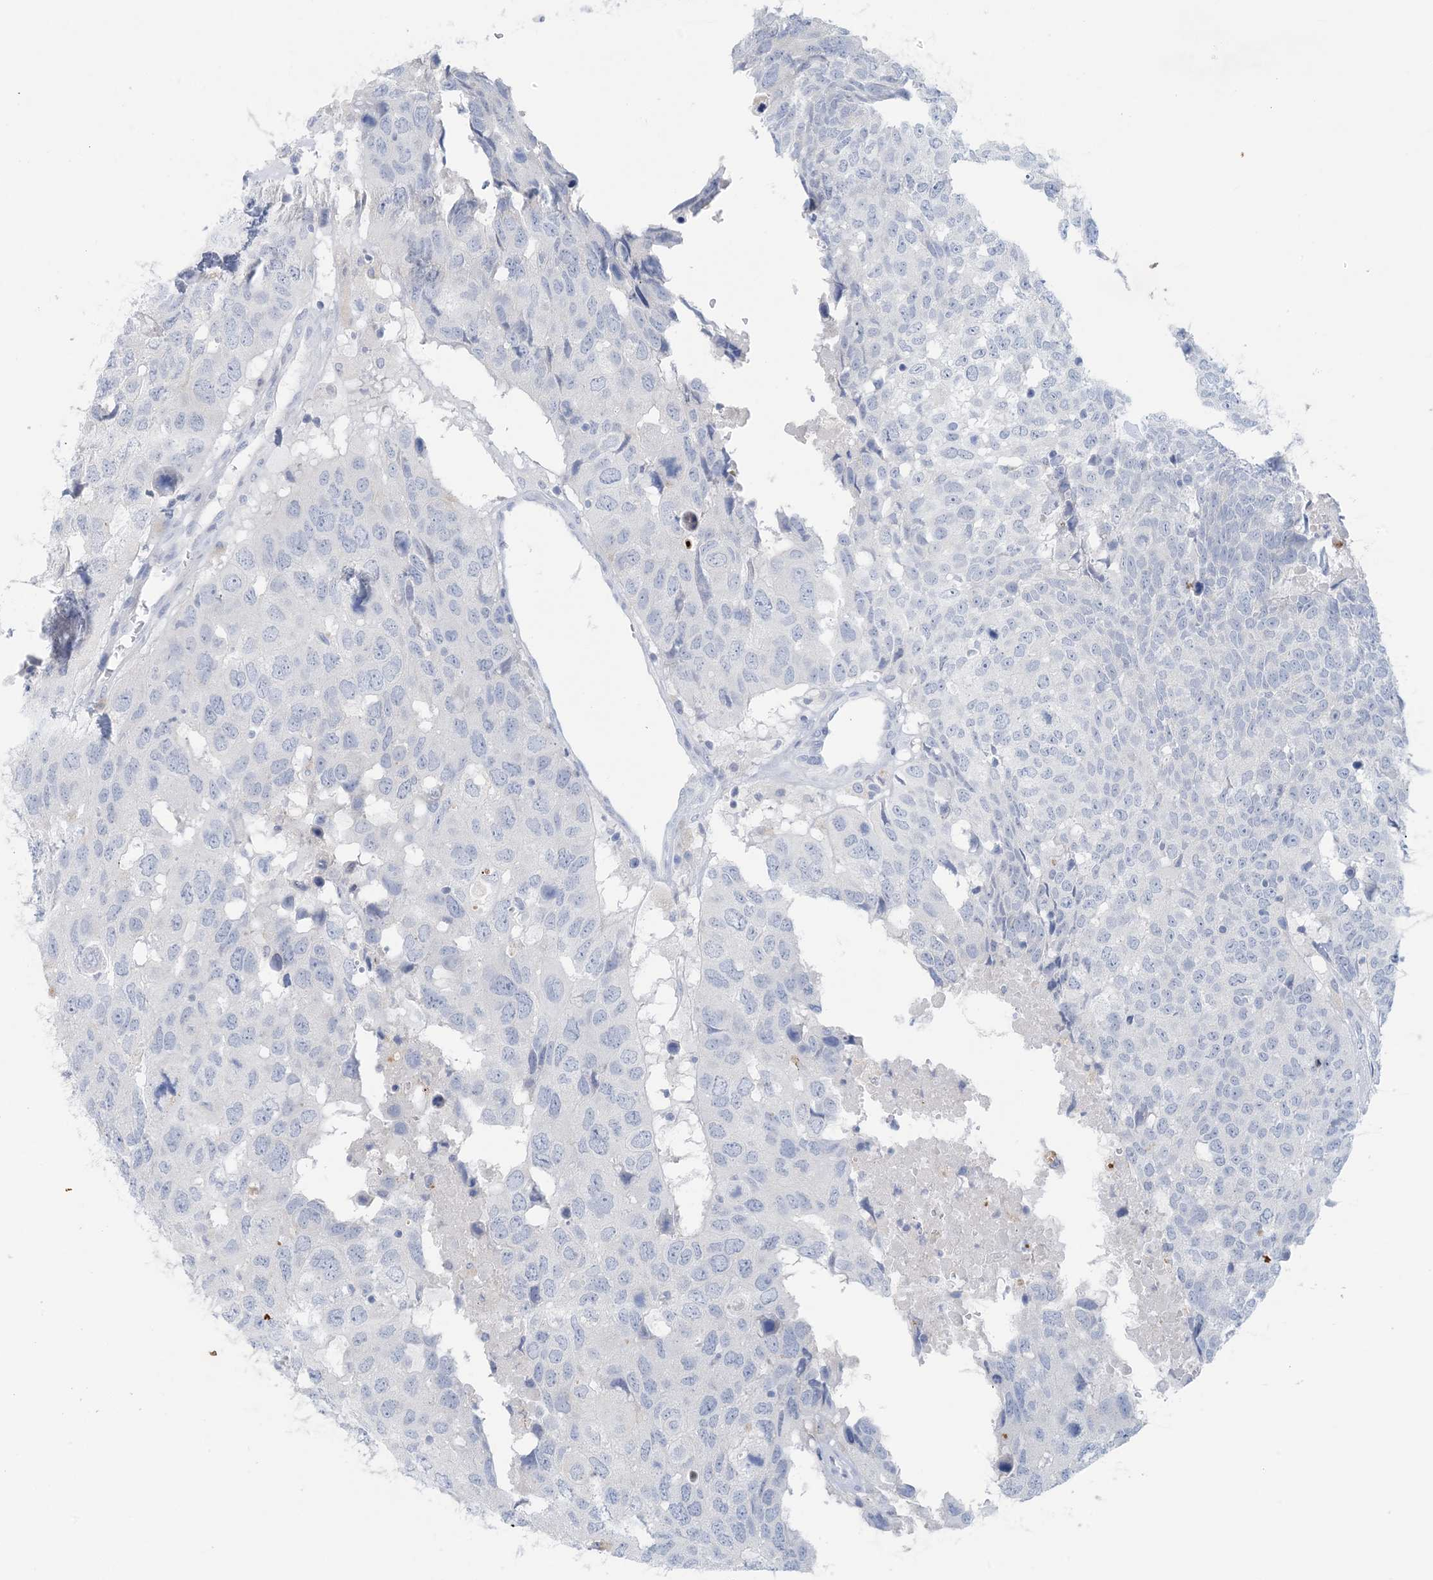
{"staining": {"intensity": "negative", "quantity": "none", "location": "none"}, "tissue": "head and neck cancer", "cell_type": "Tumor cells", "image_type": "cancer", "snomed": [{"axis": "morphology", "description": "Squamous cell carcinoma, NOS"}, {"axis": "topography", "description": "Head-Neck"}], "caption": "Protein analysis of head and neck cancer (squamous cell carcinoma) displays no significant staining in tumor cells. The staining is performed using DAB brown chromogen with nuclei counter-stained in using hematoxylin.", "gene": "GABRG1", "patient": {"sex": "male", "age": 66}}